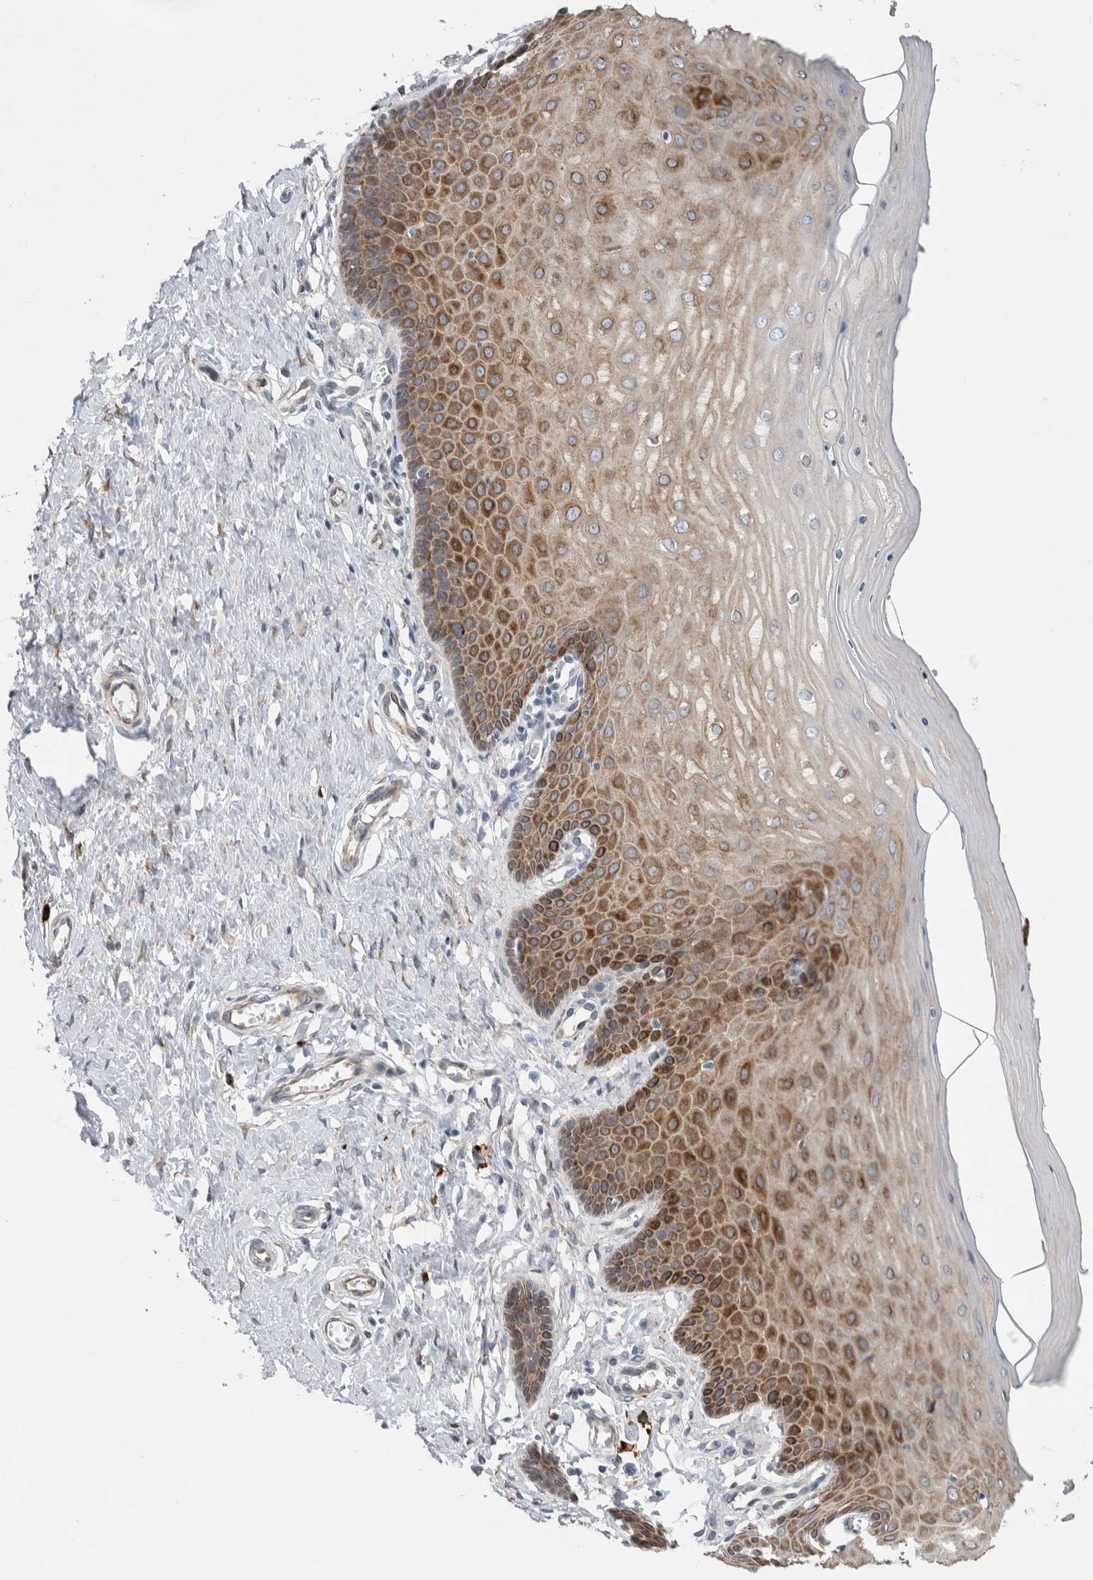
{"staining": {"intensity": "moderate", "quantity": ">75%", "location": "cytoplasmic/membranous"}, "tissue": "cervix", "cell_type": "Glandular cells", "image_type": "normal", "snomed": [{"axis": "morphology", "description": "Normal tissue, NOS"}, {"axis": "topography", "description": "Cervix"}], "caption": "About >75% of glandular cells in benign cervix exhibit moderate cytoplasmic/membranous protein expression as visualized by brown immunohistochemical staining.", "gene": "ENGASE", "patient": {"sex": "female", "age": 55}}